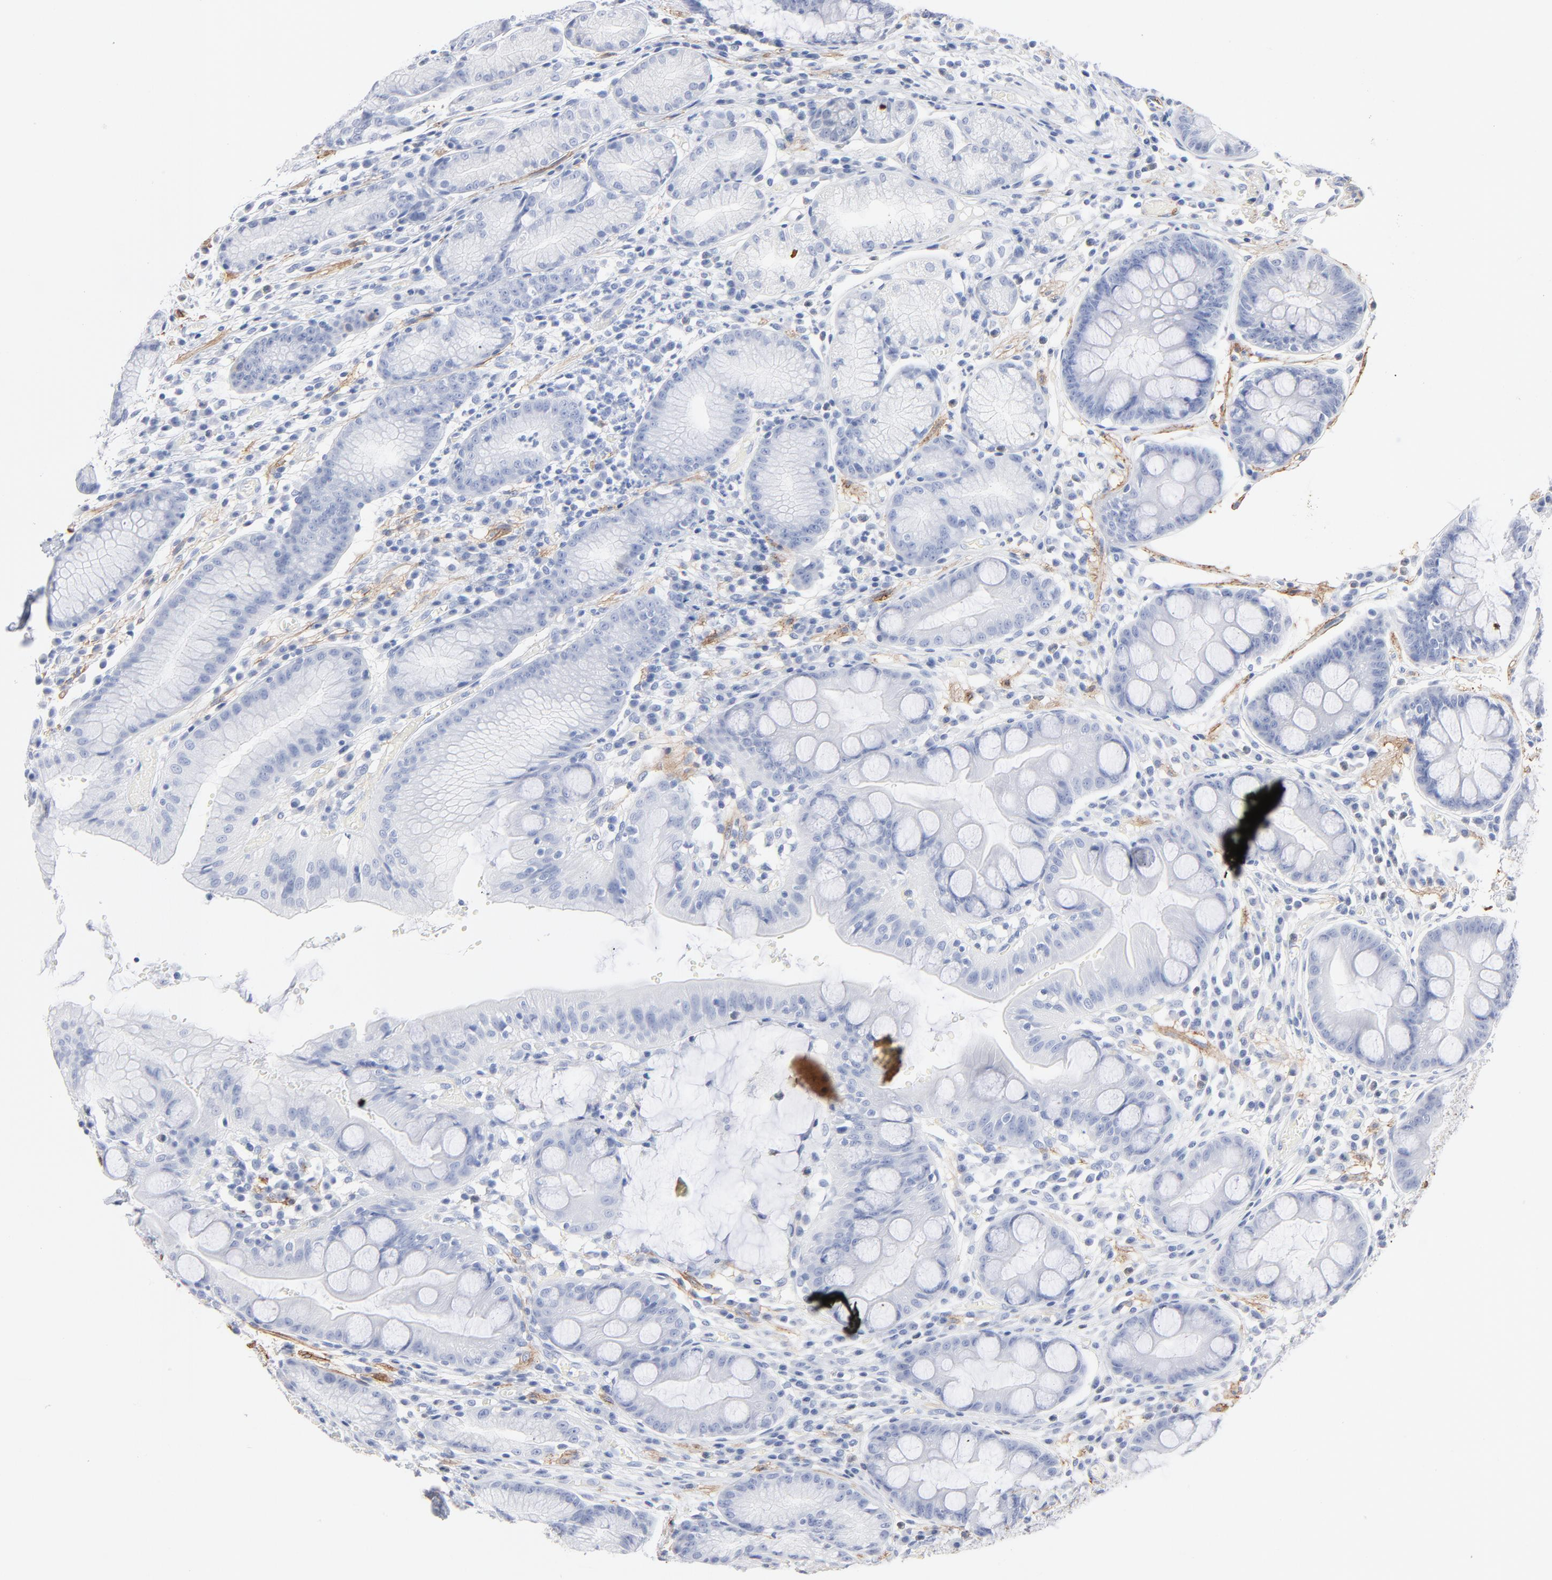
{"staining": {"intensity": "negative", "quantity": "none", "location": "none"}, "tissue": "stomach", "cell_type": "Glandular cells", "image_type": "normal", "snomed": [{"axis": "morphology", "description": "Normal tissue, NOS"}, {"axis": "morphology", "description": "Inflammation, NOS"}, {"axis": "topography", "description": "Stomach, lower"}], "caption": "Human stomach stained for a protein using immunohistochemistry reveals no positivity in glandular cells.", "gene": "AGTR1", "patient": {"sex": "male", "age": 59}}